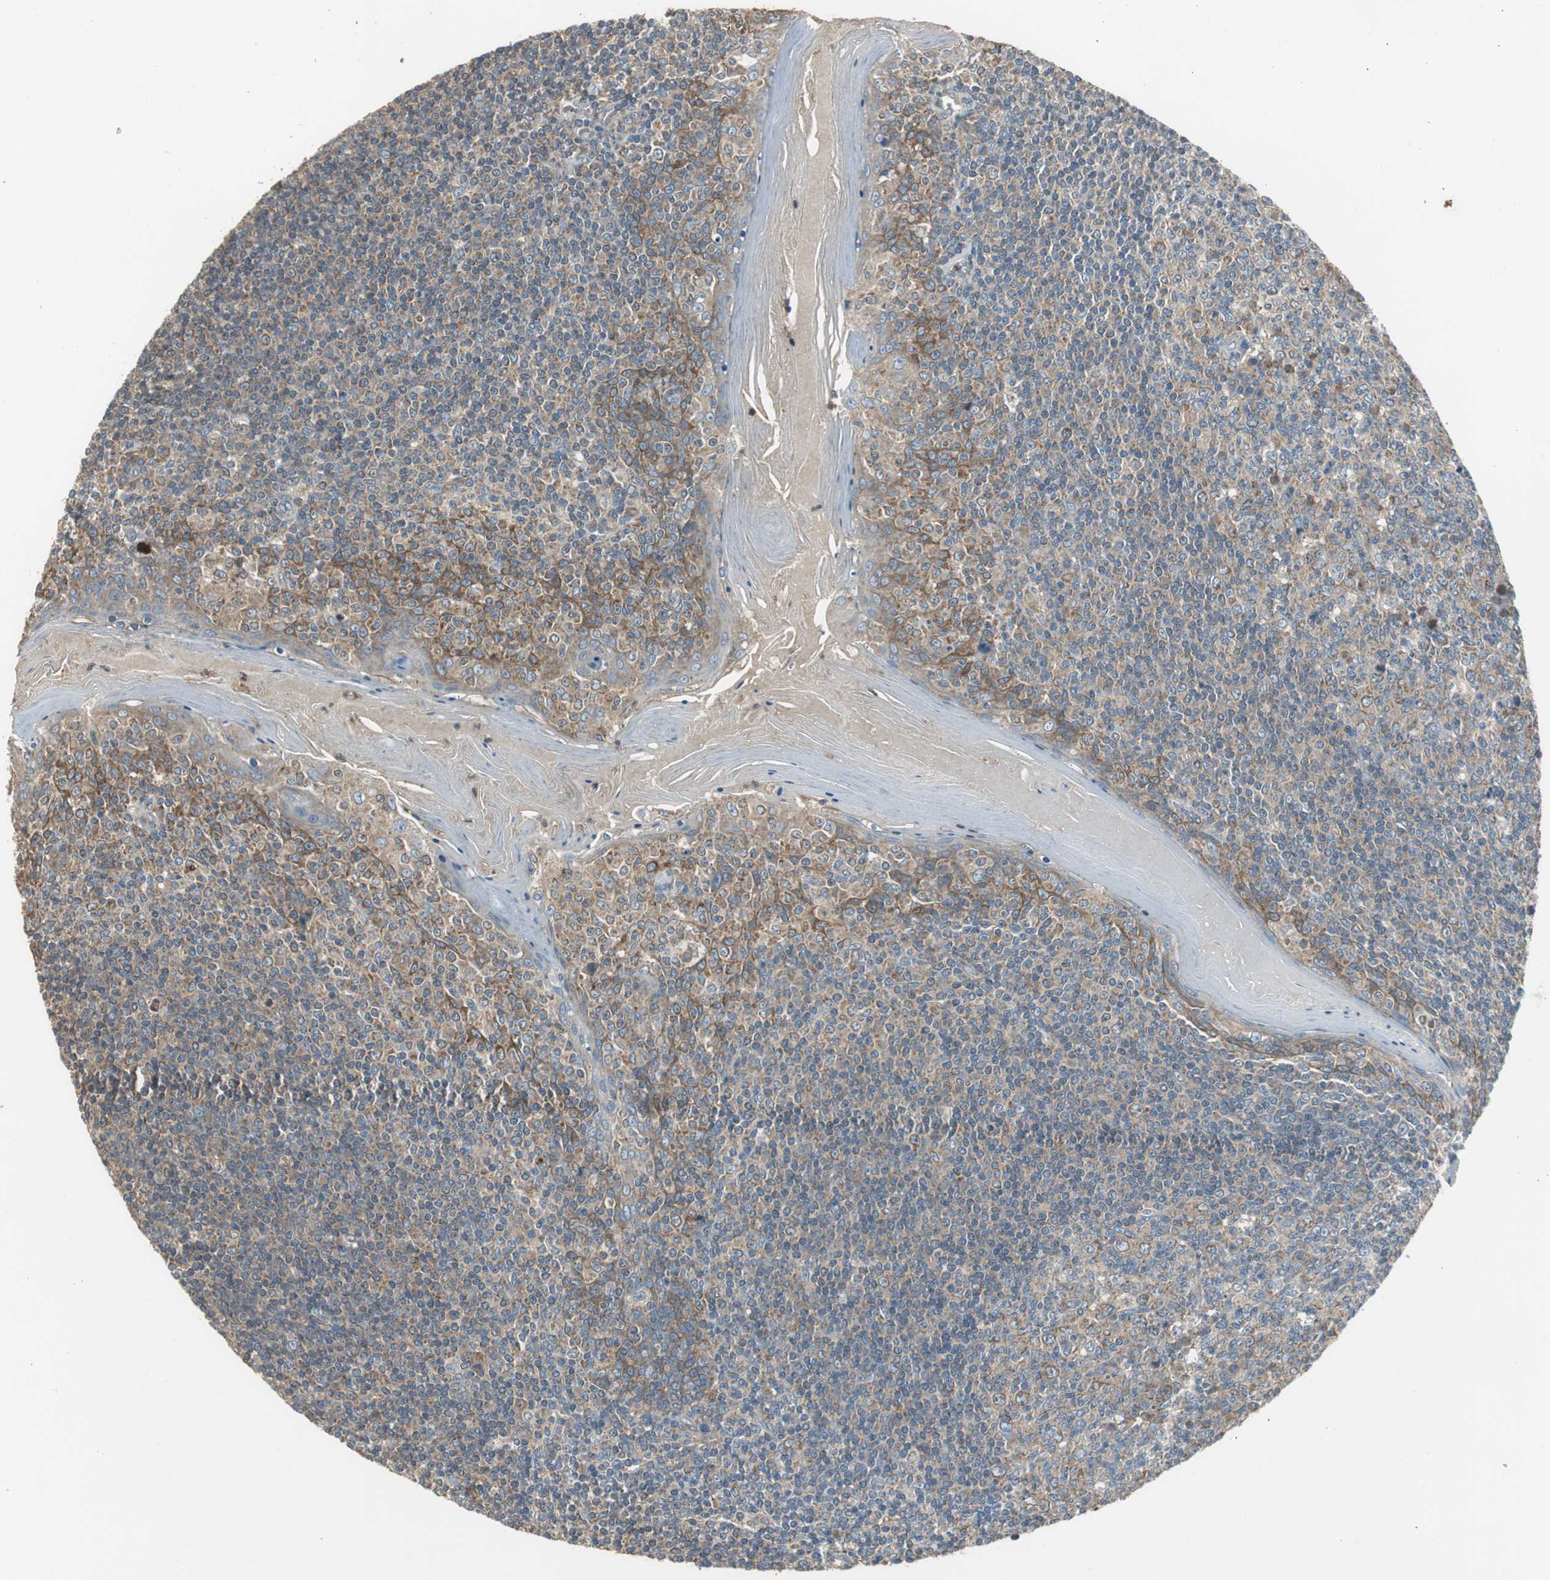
{"staining": {"intensity": "moderate", "quantity": ">75%", "location": "cytoplasmic/membranous"}, "tissue": "tonsil", "cell_type": "Germinal center cells", "image_type": "normal", "snomed": [{"axis": "morphology", "description": "Normal tissue, NOS"}, {"axis": "topography", "description": "Tonsil"}], "caption": "This is a photomicrograph of immunohistochemistry staining of unremarkable tonsil, which shows moderate positivity in the cytoplasmic/membranous of germinal center cells.", "gene": "PI4KB", "patient": {"sex": "male", "age": 31}}